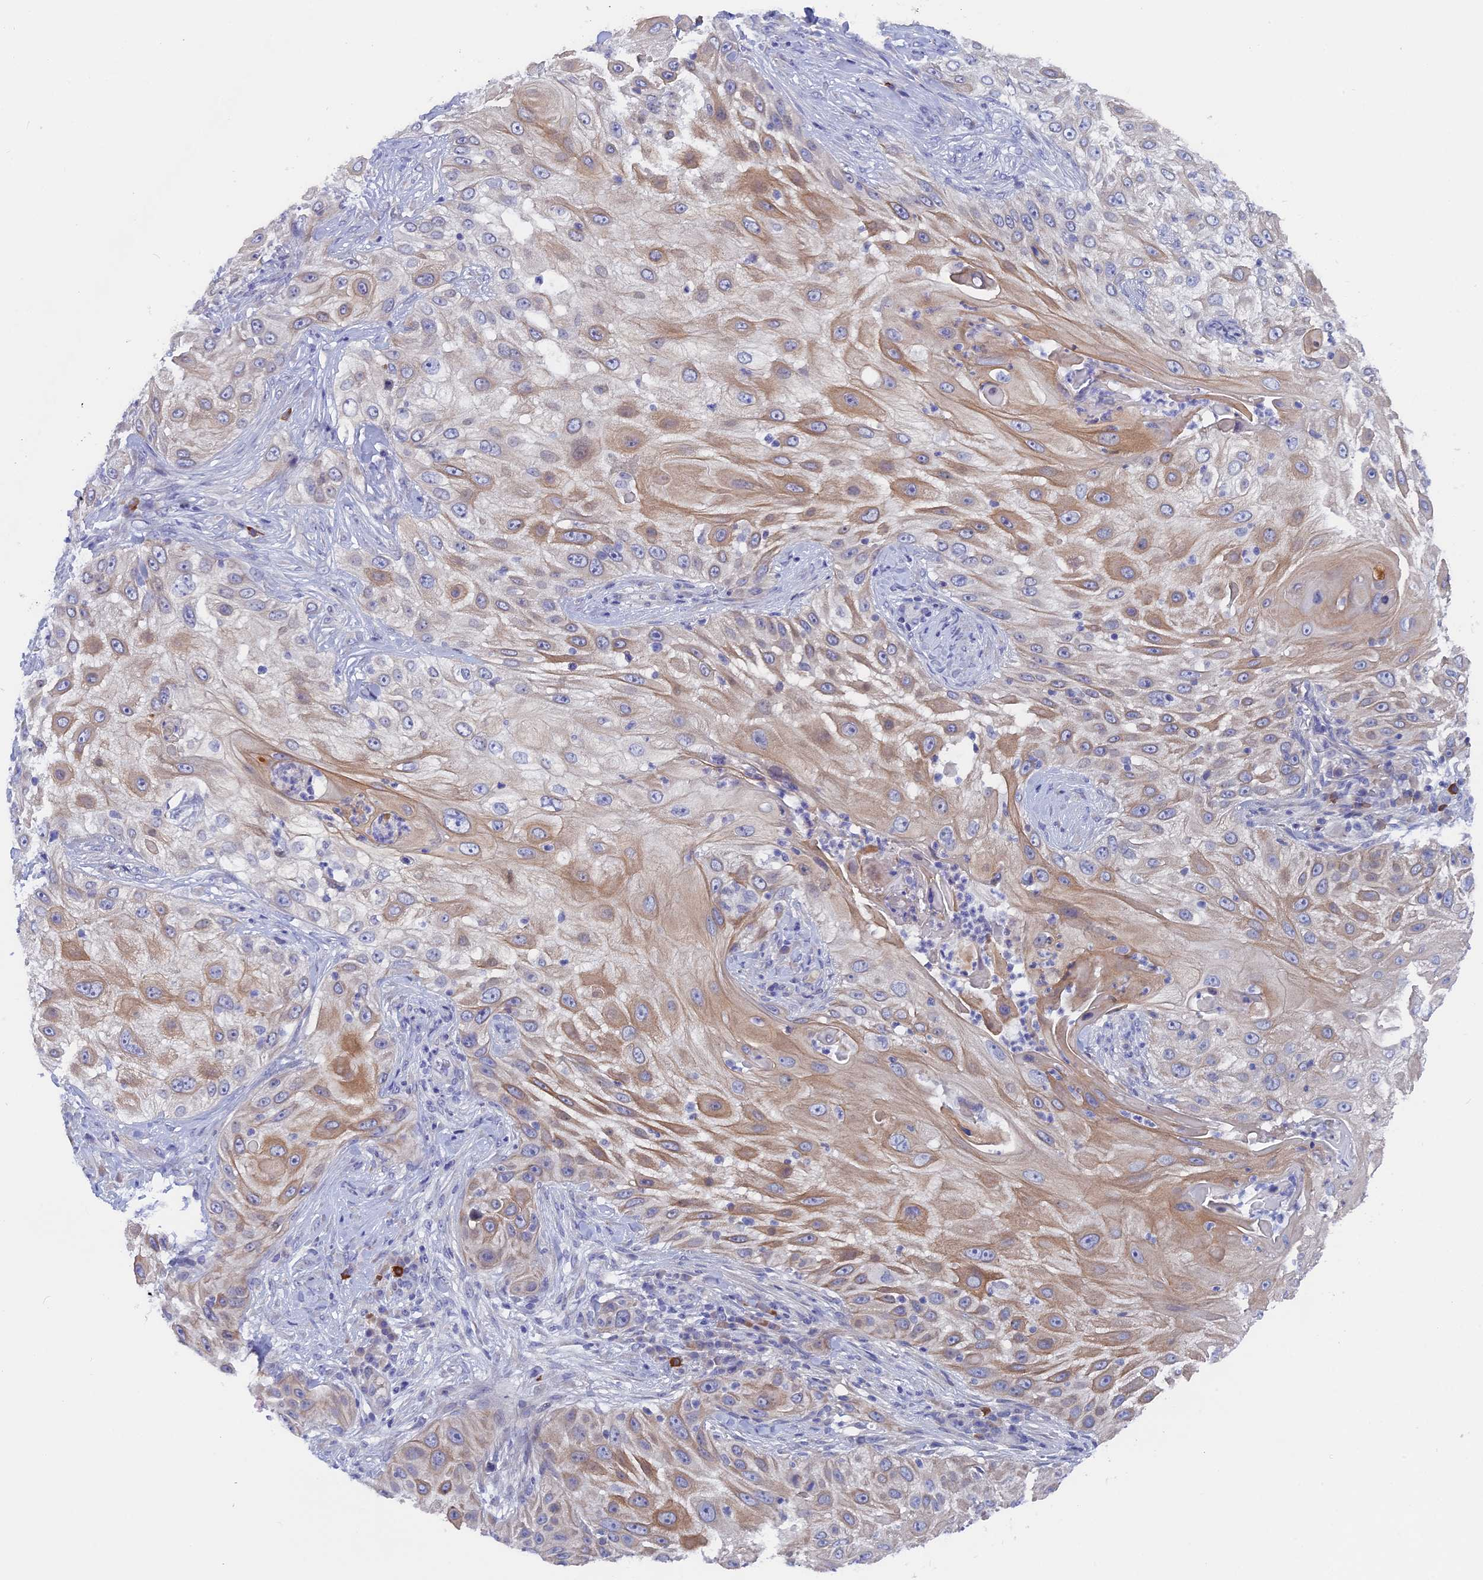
{"staining": {"intensity": "moderate", "quantity": "25%-75%", "location": "cytoplasmic/membranous"}, "tissue": "skin cancer", "cell_type": "Tumor cells", "image_type": "cancer", "snomed": [{"axis": "morphology", "description": "Squamous cell carcinoma, NOS"}, {"axis": "topography", "description": "Skin"}], "caption": "Protein expression analysis of human squamous cell carcinoma (skin) reveals moderate cytoplasmic/membranous expression in about 25%-75% of tumor cells.", "gene": "DACT3", "patient": {"sex": "female", "age": 44}}